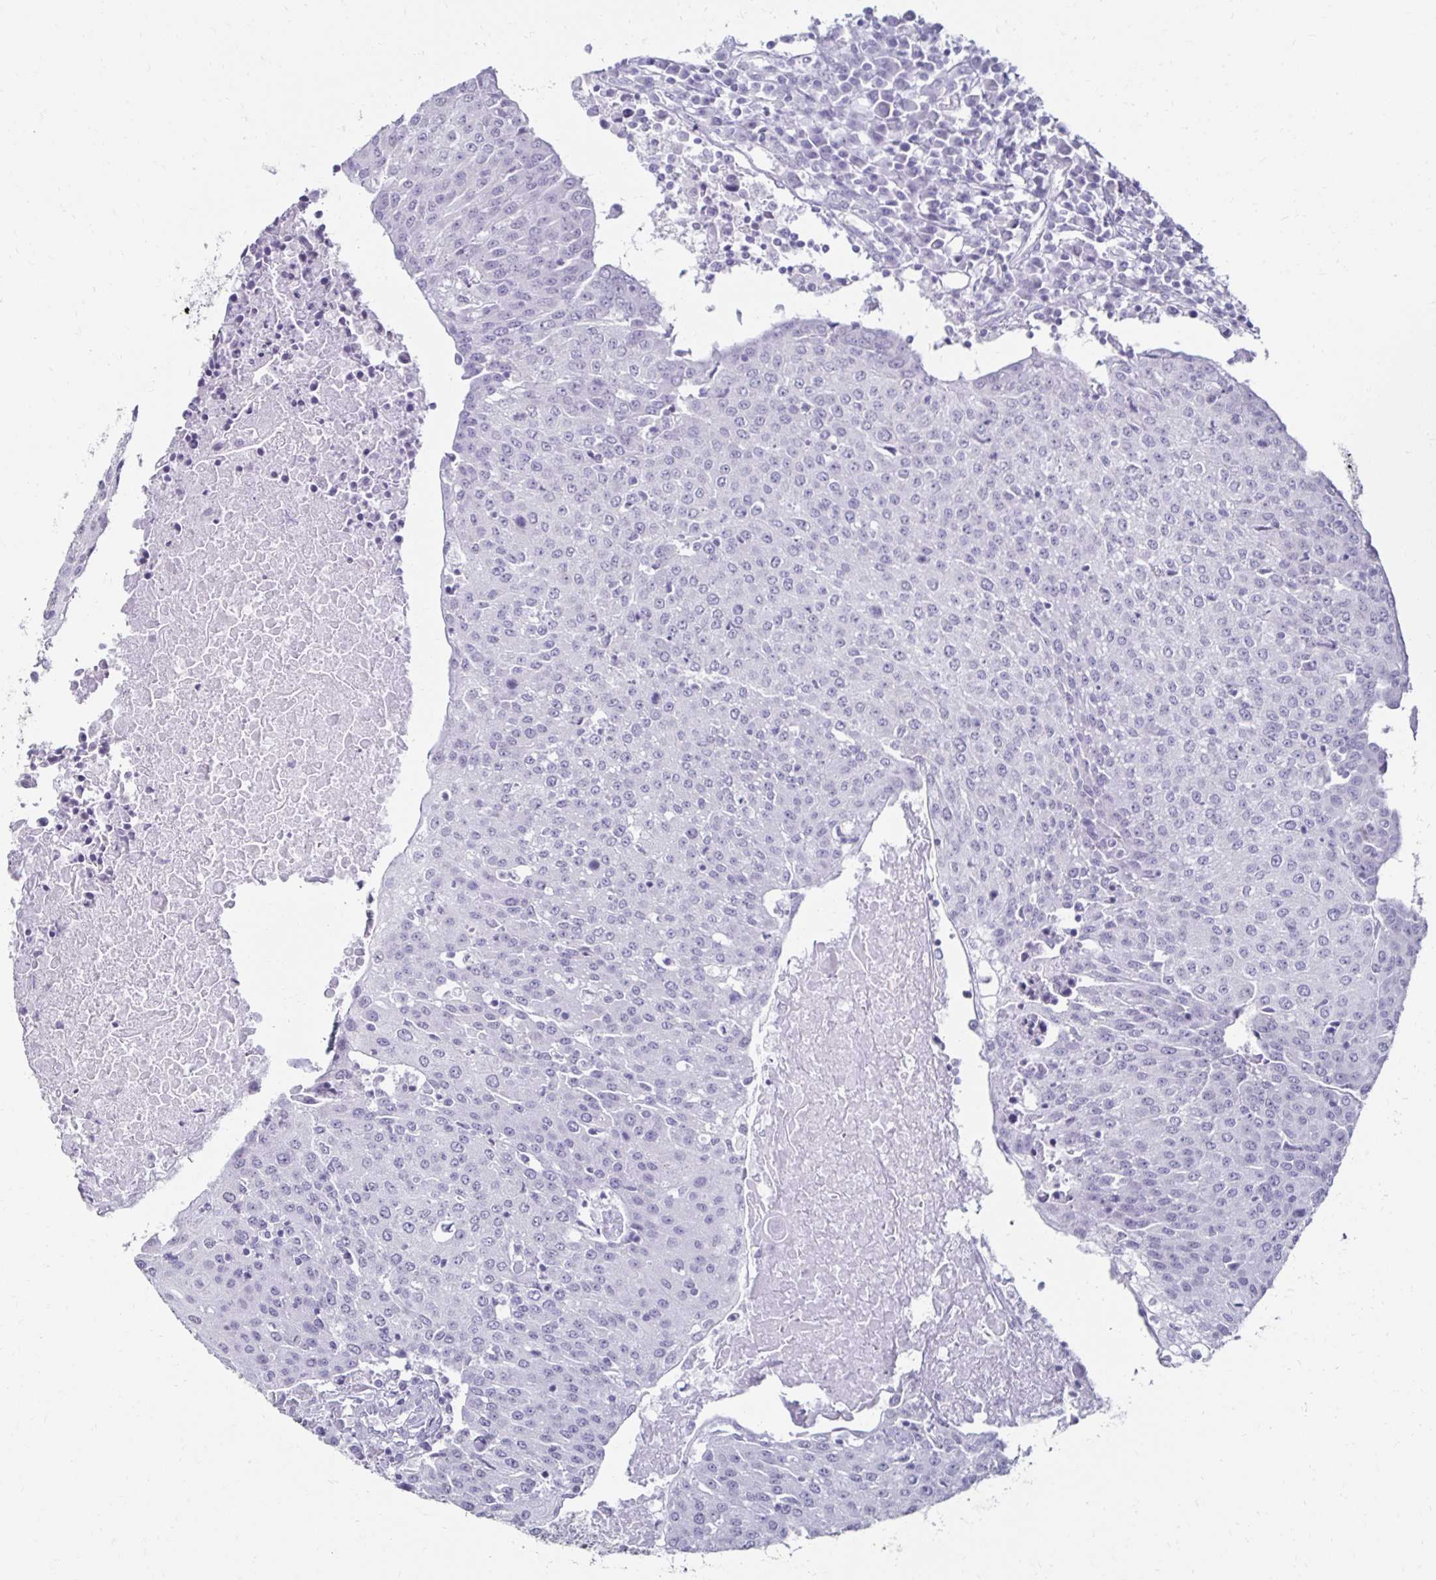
{"staining": {"intensity": "negative", "quantity": "none", "location": "none"}, "tissue": "urothelial cancer", "cell_type": "Tumor cells", "image_type": "cancer", "snomed": [{"axis": "morphology", "description": "Urothelial carcinoma, High grade"}, {"axis": "topography", "description": "Urinary bladder"}], "caption": "Immunohistochemistry of high-grade urothelial carcinoma demonstrates no expression in tumor cells.", "gene": "TOMM34", "patient": {"sex": "female", "age": 85}}